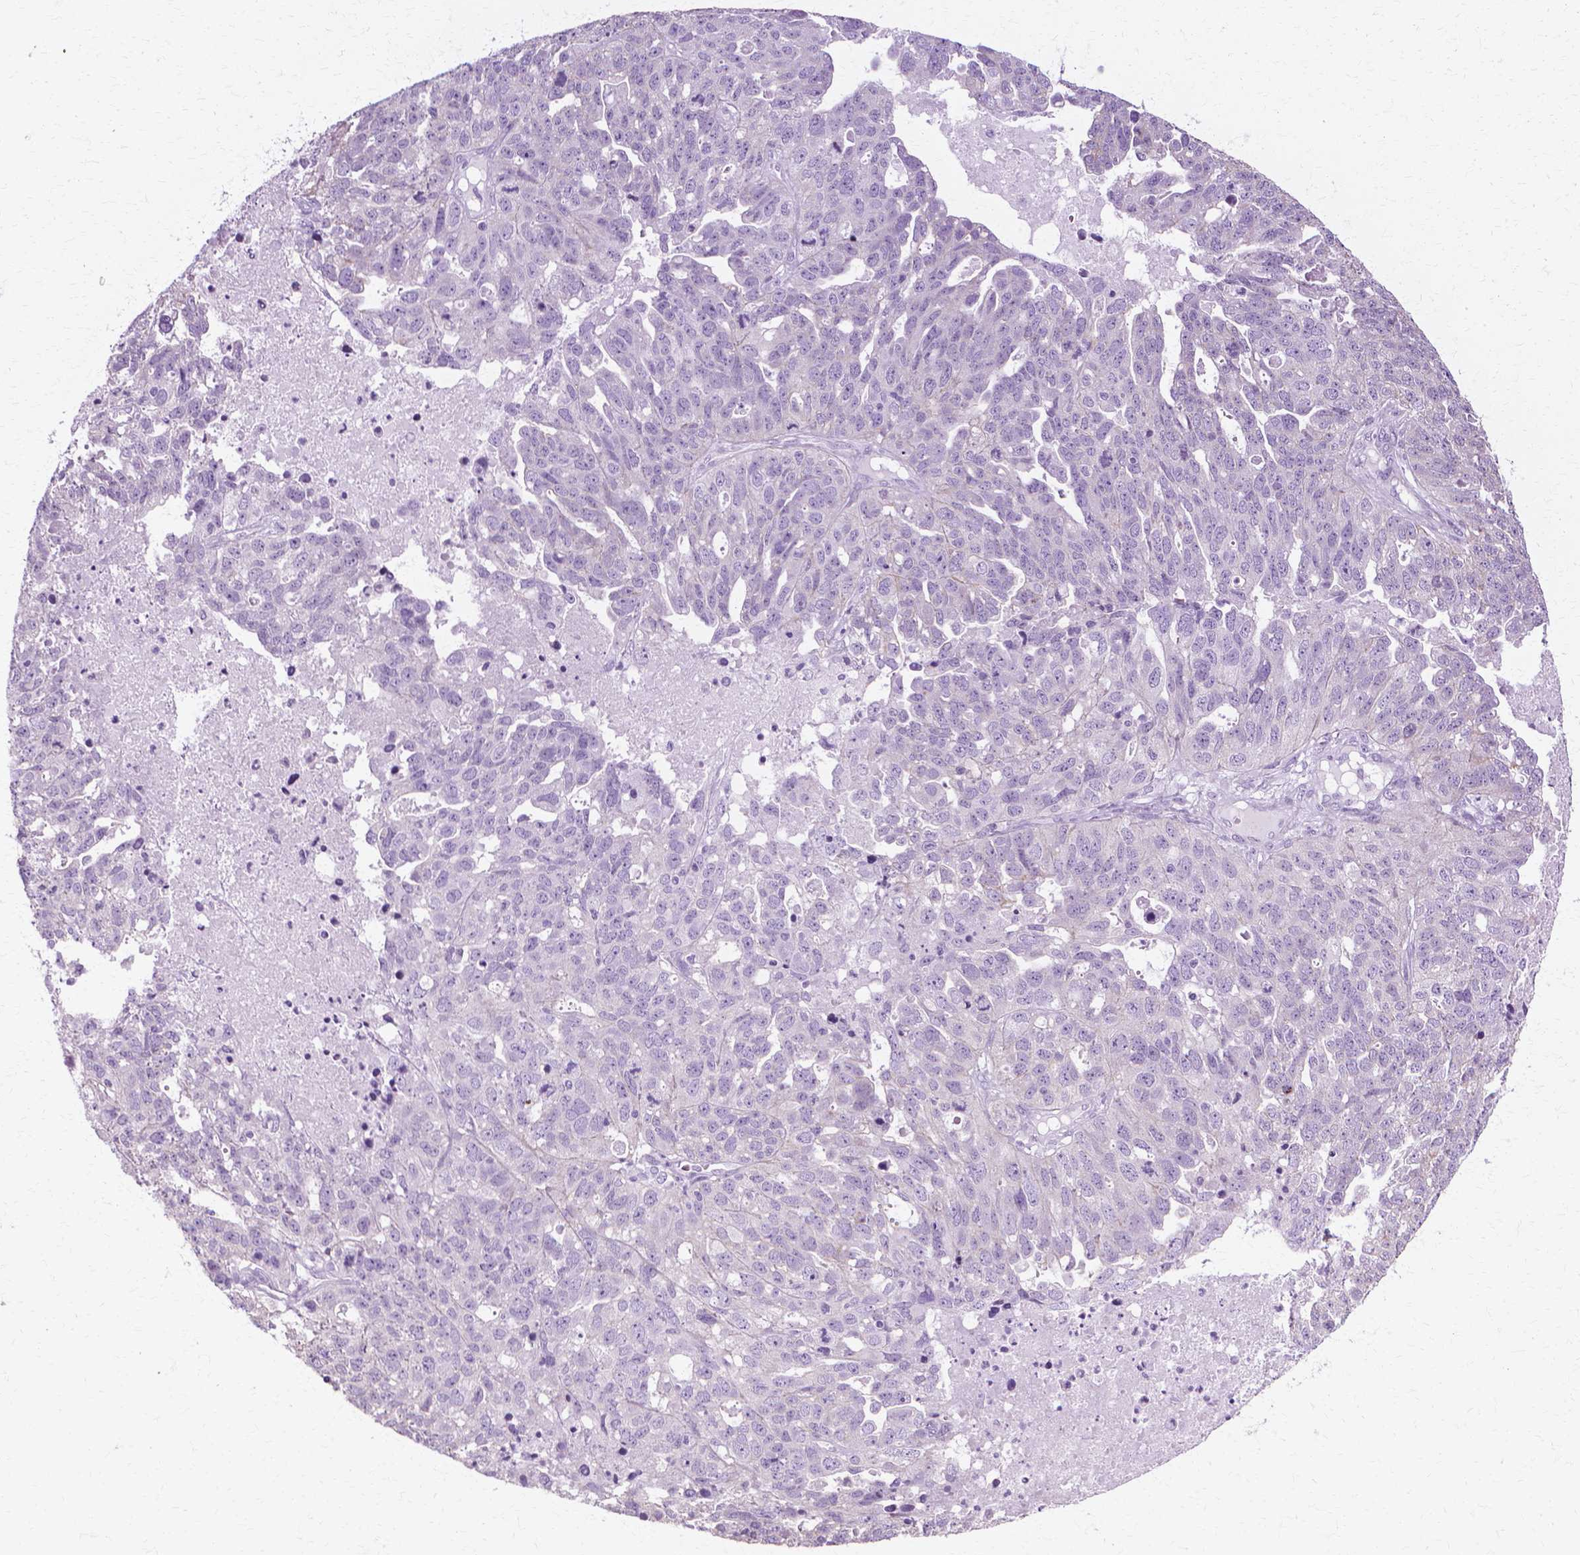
{"staining": {"intensity": "negative", "quantity": "none", "location": "none"}, "tissue": "ovarian cancer", "cell_type": "Tumor cells", "image_type": "cancer", "snomed": [{"axis": "morphology", "description": "Cystadenocarcinoma, serous, NOS"}, {"axis": "topography", "description": "Ovary"}], "caption": "High magnification brightfield microscopy of ovarian cancer stained with DAB (3,3'-diaminobenzidine) (brown) and counterstained with hematoxylin (blue): tumor cells show no significant expression.", "gene": "CFAP157", "patient": {"sex": "female", "age": 71}}